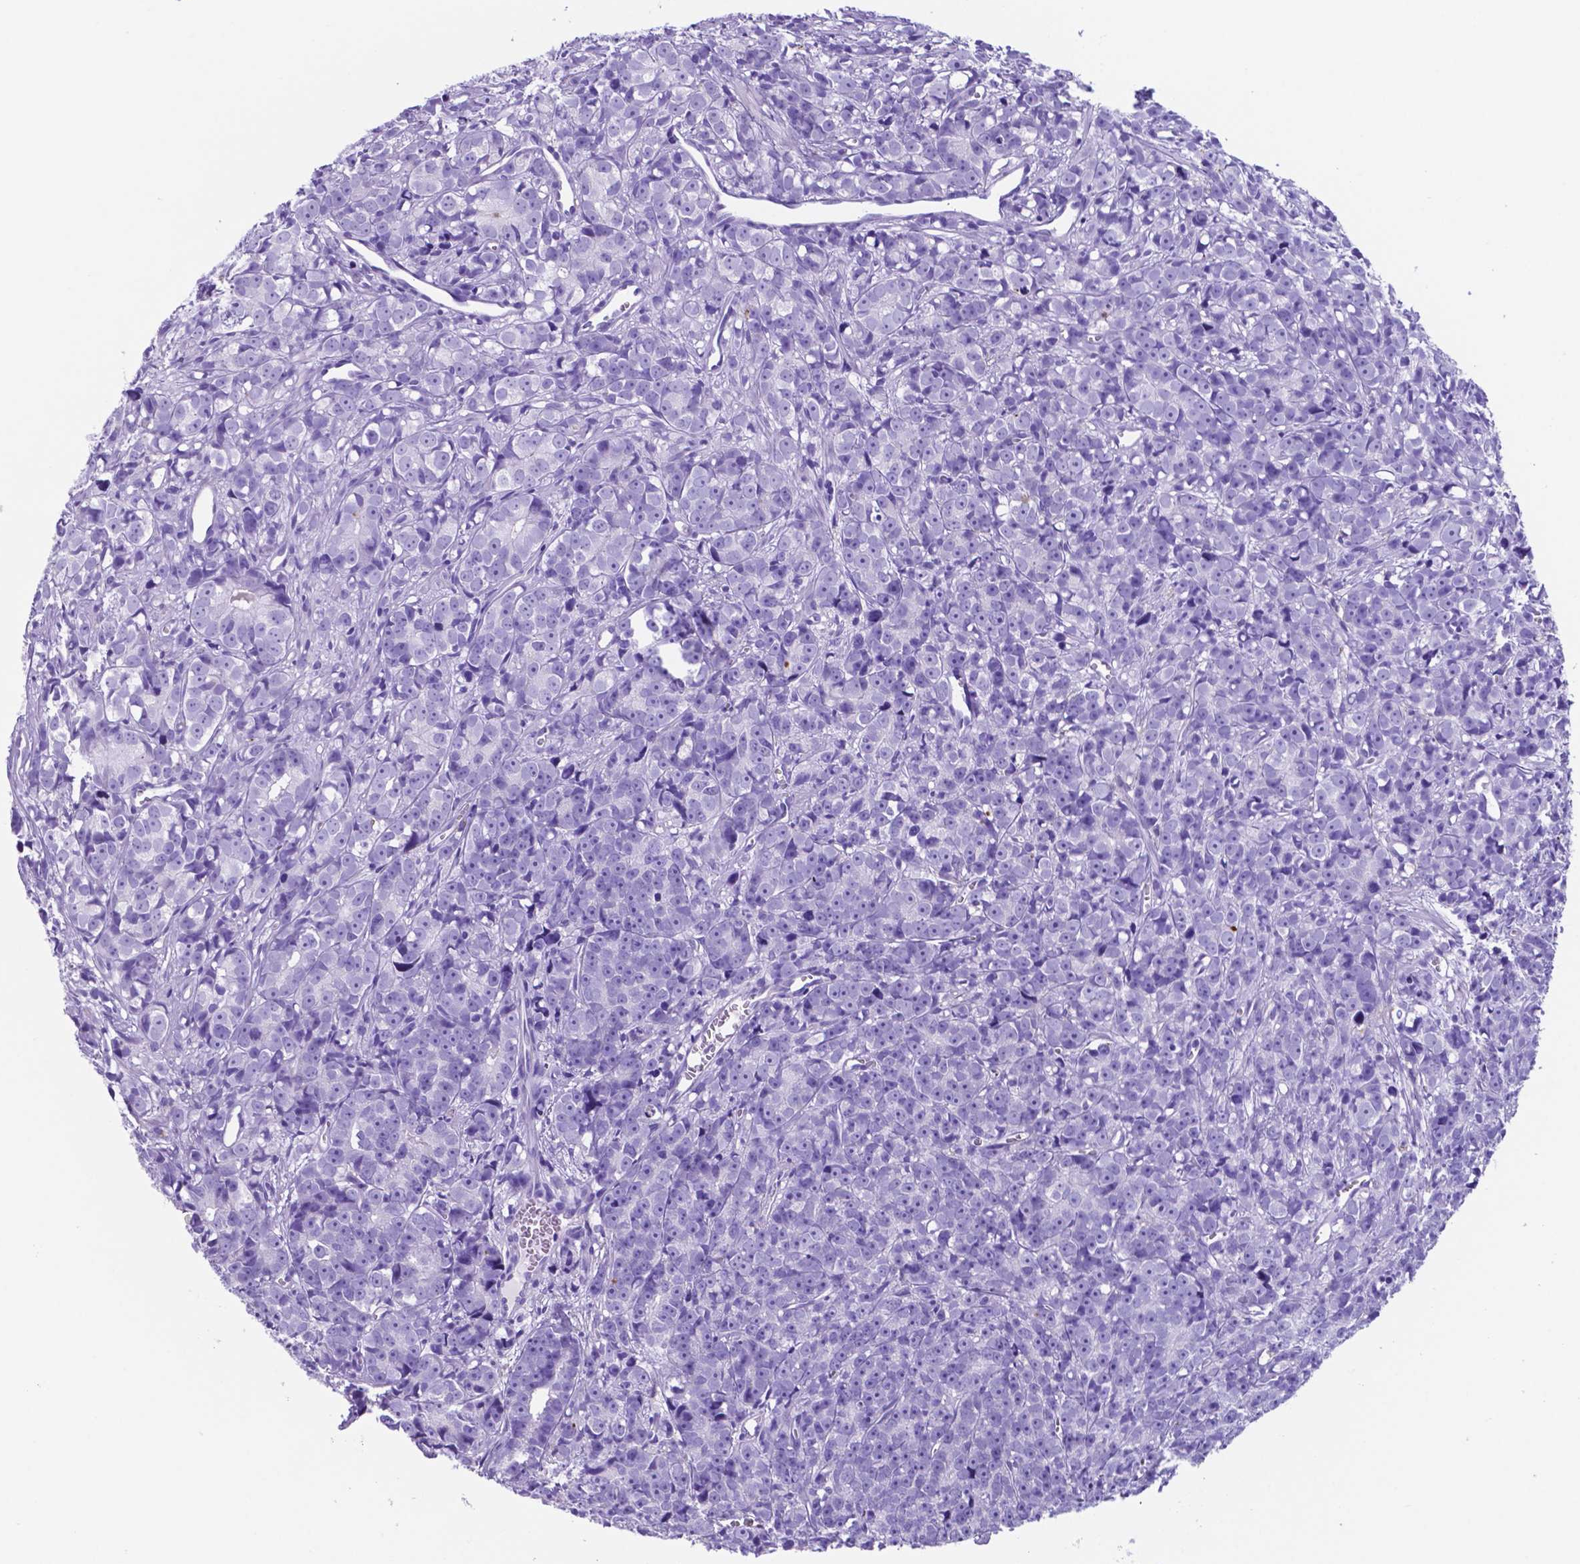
{"staining": {"intensity": "negative", "quantity": "none", "location": "none"}, "tissue": "prostate cancer", "cell_type": "Tumor cells", "image_type": "cancer", "snomed": [{"axis": "morphology", "description": "Adenocarcinoma, High grade"}, {"axis": "topography", "description": "Prostate"}], "caption": "There is no significant positivity in tumor cells of prostate cancer (adenocarcinoma (high-grade)).", "gene": "DNAAF8", "patient": {"sex": "male", "age": 77}}